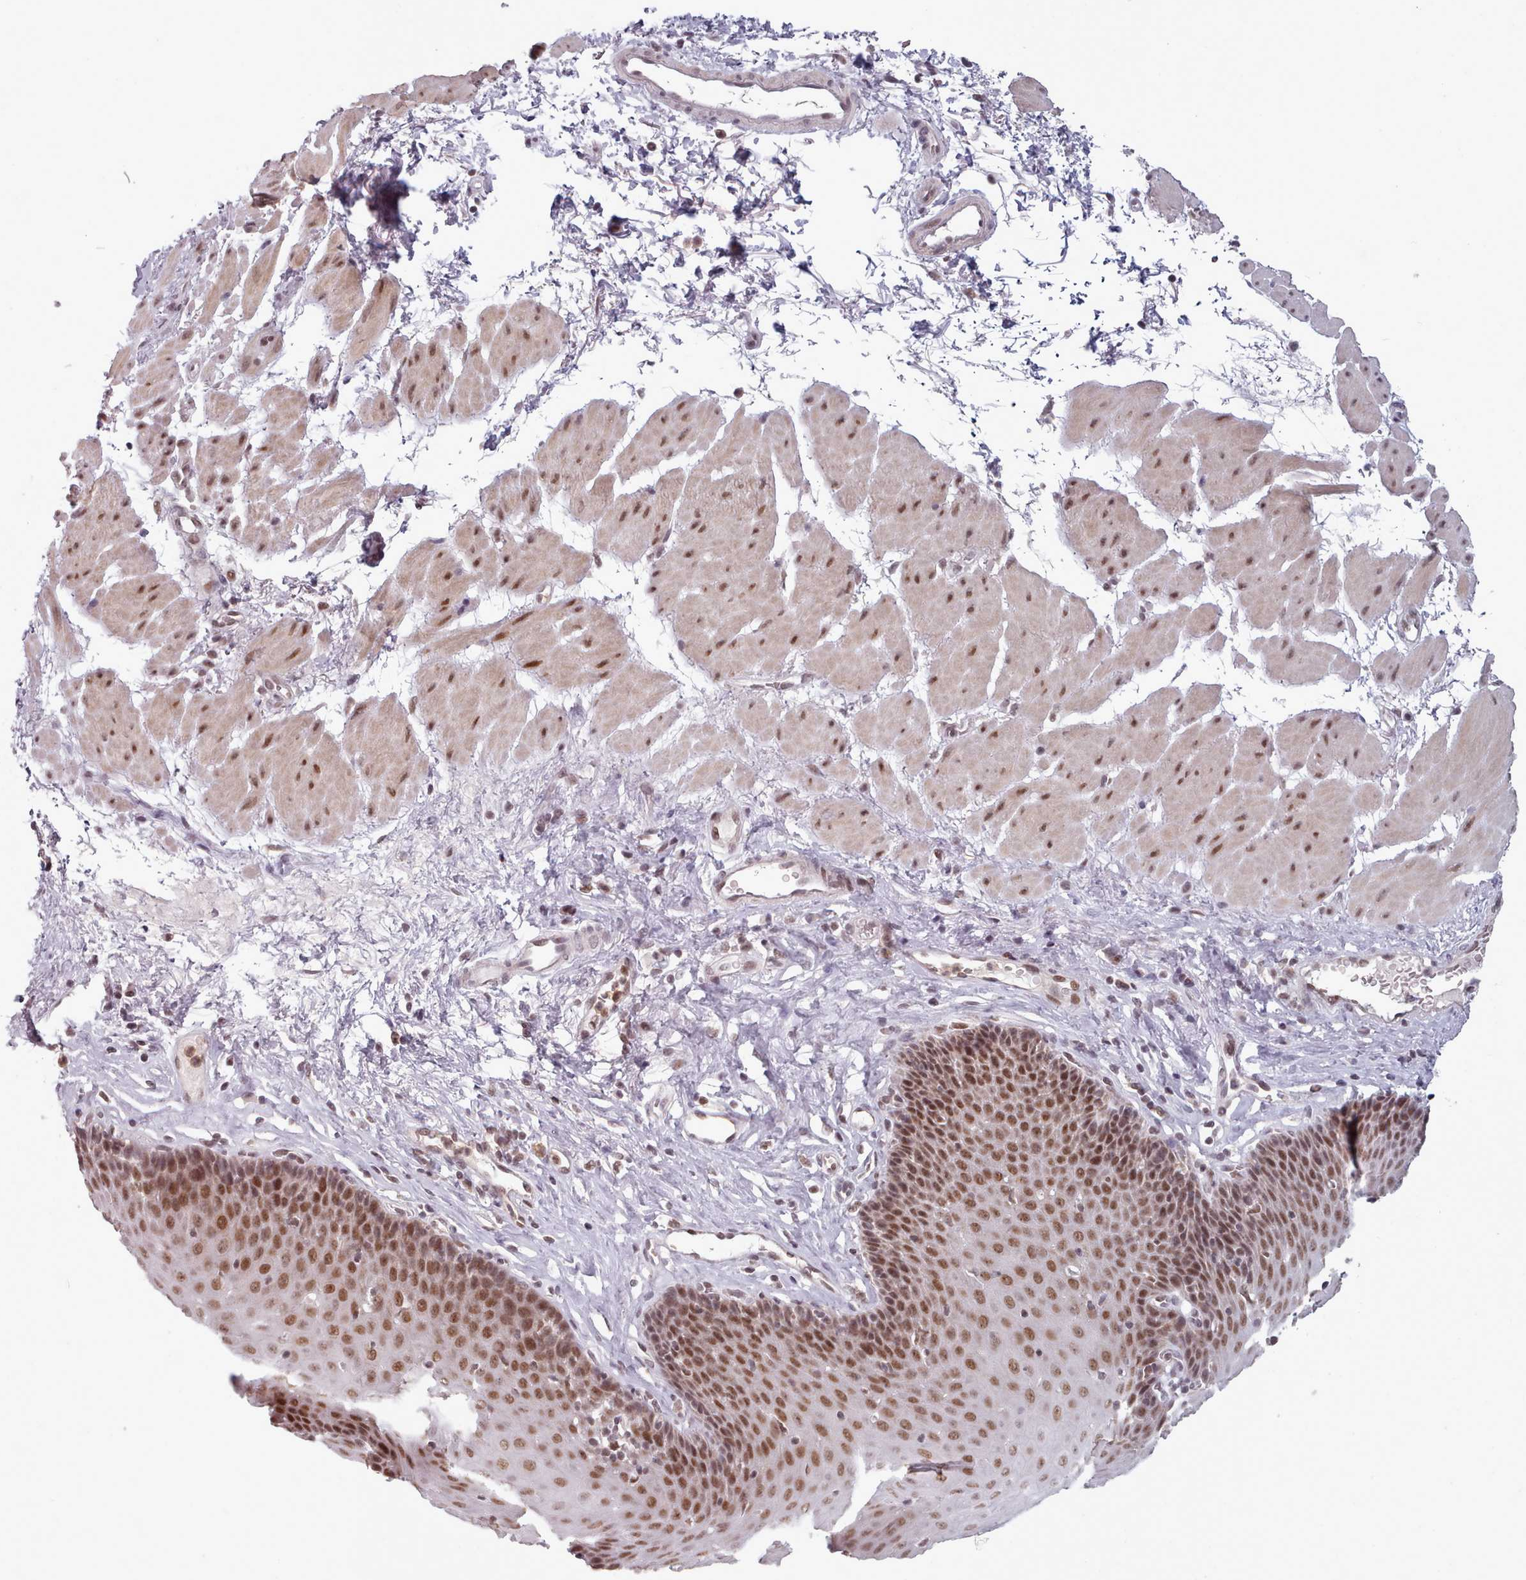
{"staining": {"intensity": "moderate", "quantity": ">75%", "location": "nuclear"}, "tissue": "esophagus", "cell_type": "Squamous epithelial cells", "image_type": "normal", "snomed": [{"axis": "morphology", "description": "Normal tissue, NOS"}, {"axis": "topography", "description": "Esophagus"}], "caption": "IHC of unremarkable human esophagus exhibits medium levels of moderate nuclear positivity in about >75% of squamous epithelial cells.", "gene": "SRSF9", "patient": {"sex": "female", "age": 66}}